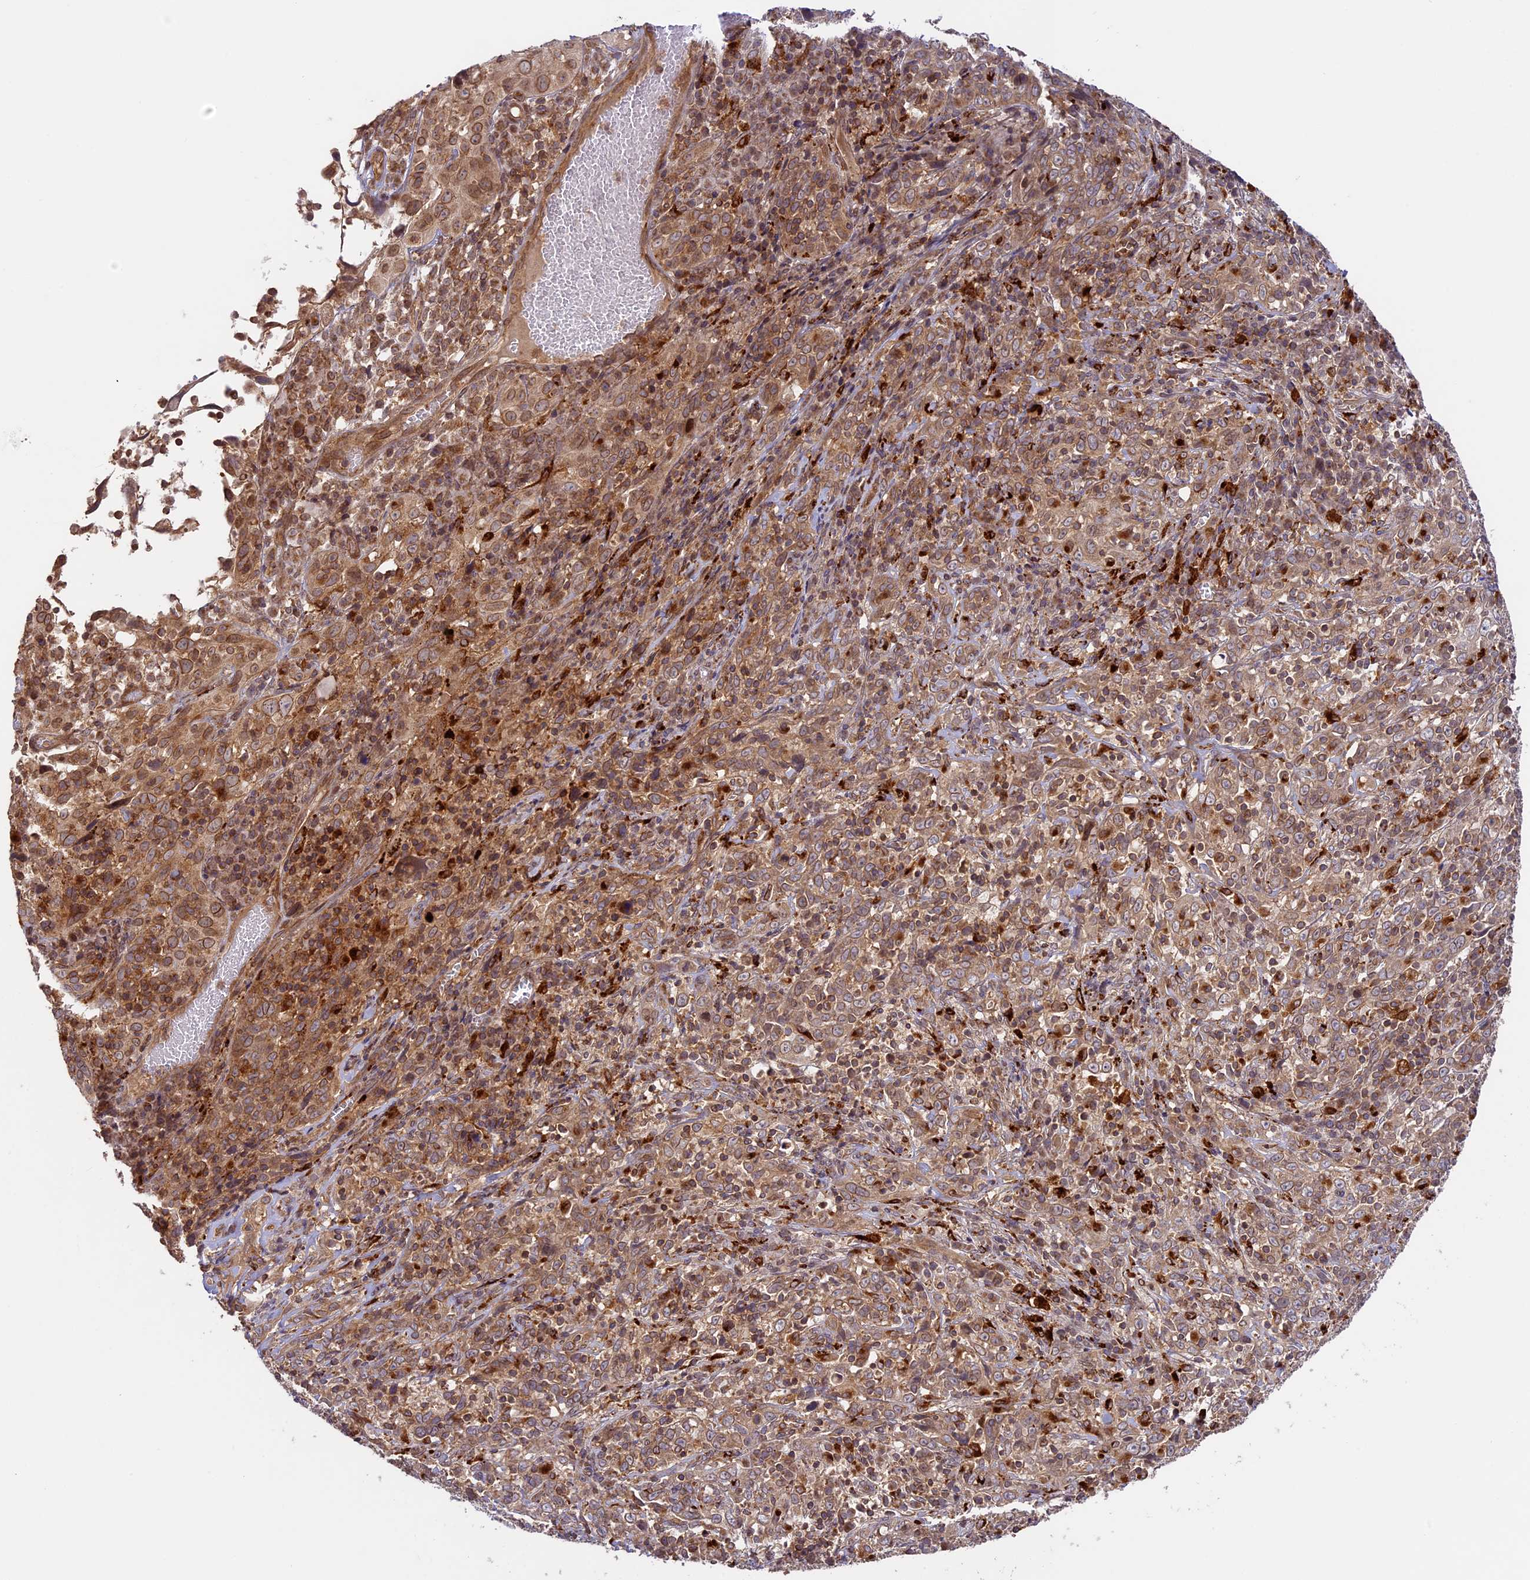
{"staining": {"intensity": "moderate", "quantity": ">75%", "location": "cytoplasmic/membranous,nuclear"}, "tissue": "cervical cancer", "cell_type": "Tumor cells", "image_type": "cancer", "snomed": [{"axis": "morphology", "description": "Squamous cell carcinoma, NOS"}, {"axis": "topography", "description": "Cervix"}], "caption": "About >75% of tumor cells in squamous cell carcinoma (cervical) display moderate cytoplasmic/membranous and nuclear protein expression as visualized by brown immunohistochemical staining.", "gene": "DGKH", "patient": {"sex": "female", "age": 46}}